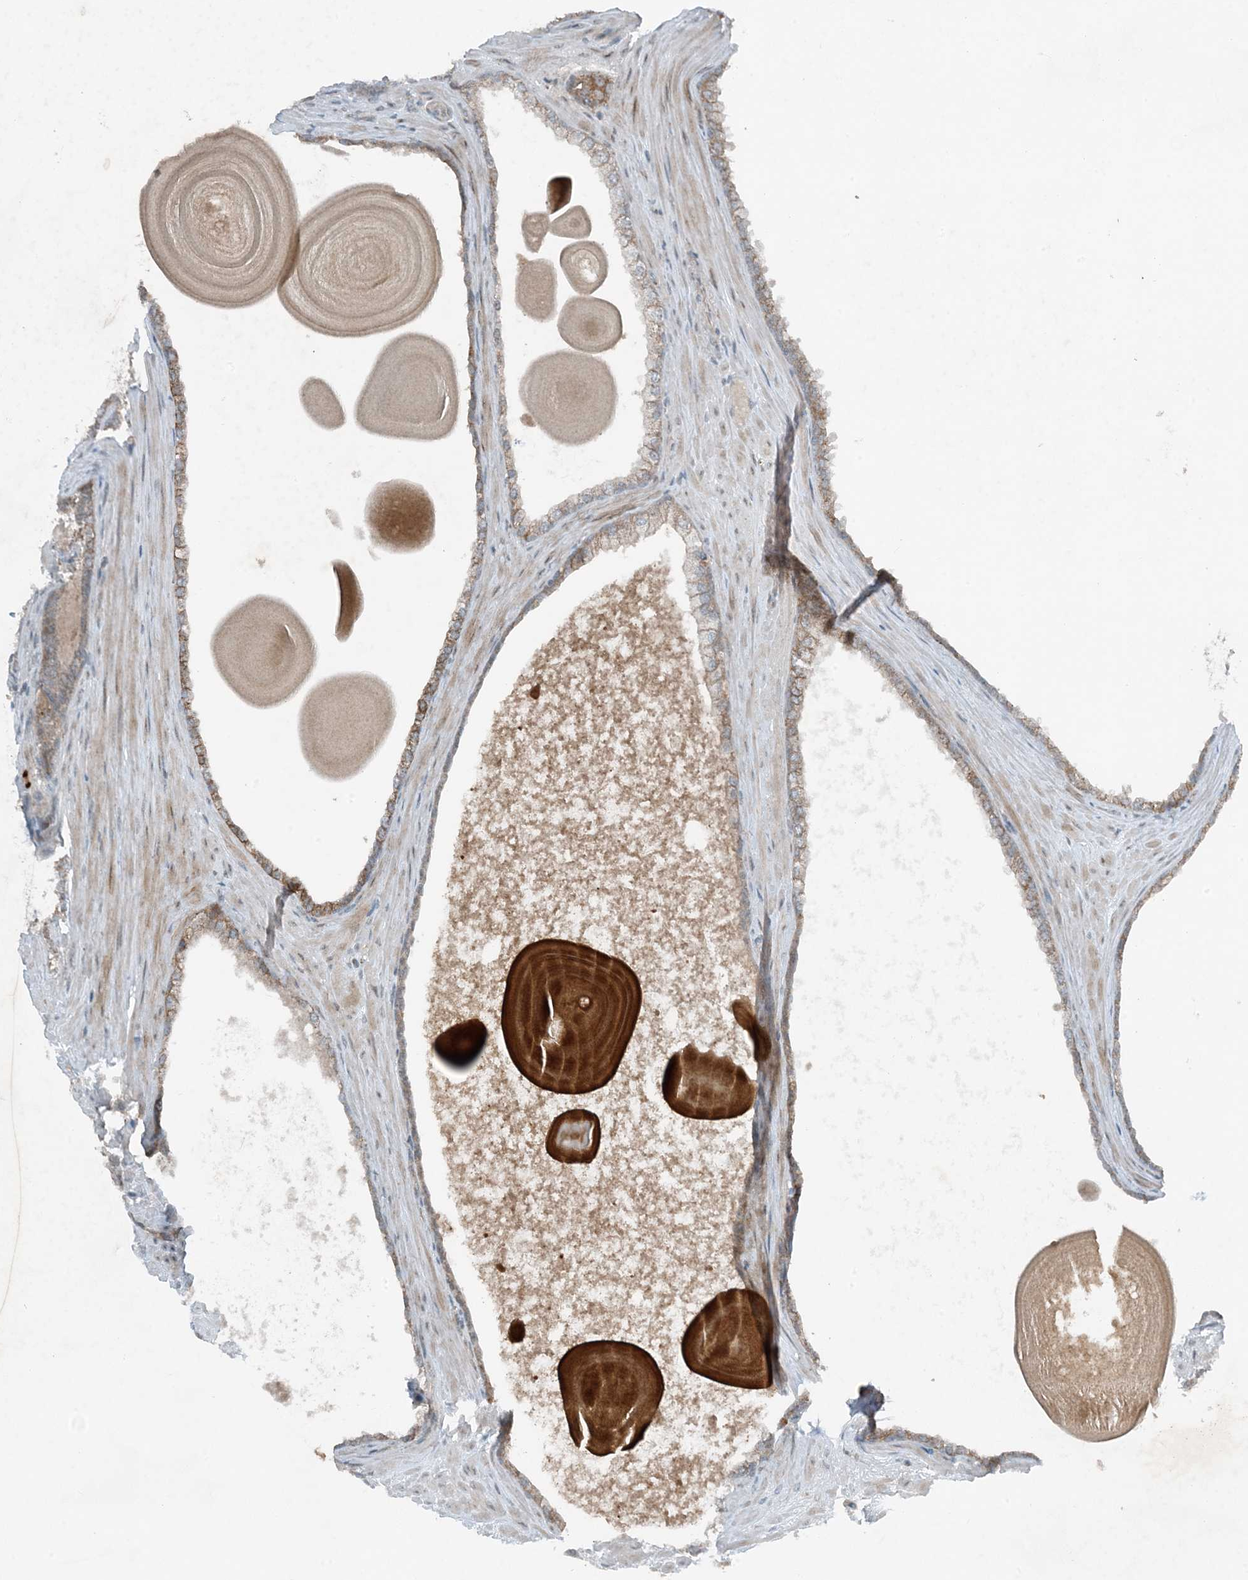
{"staining": {"intensity": "moderate", "quantity": "25%-75%", "location": "cytoplasmic/membranous"}, "tissue": "prostate cancer", "cell_type": "Tumor cells", "image_type": "cancer", "snomed": [{"axis": "morphology", "description": "Adenocarcinoma, Low grade"}, {"axis": "topography", "description": "Prostate"}], "caption": "Protein positivity by immunohistochemistry (IHC) displays moderate cytoplasmic/membranous staining in approximately 25%-75% of tumor cells in prostate adenocarcinoma (low-grade). Nuclei are stained in blue.", "gene": "MITD1", "patient": {"sex": "male", "age": 70}}